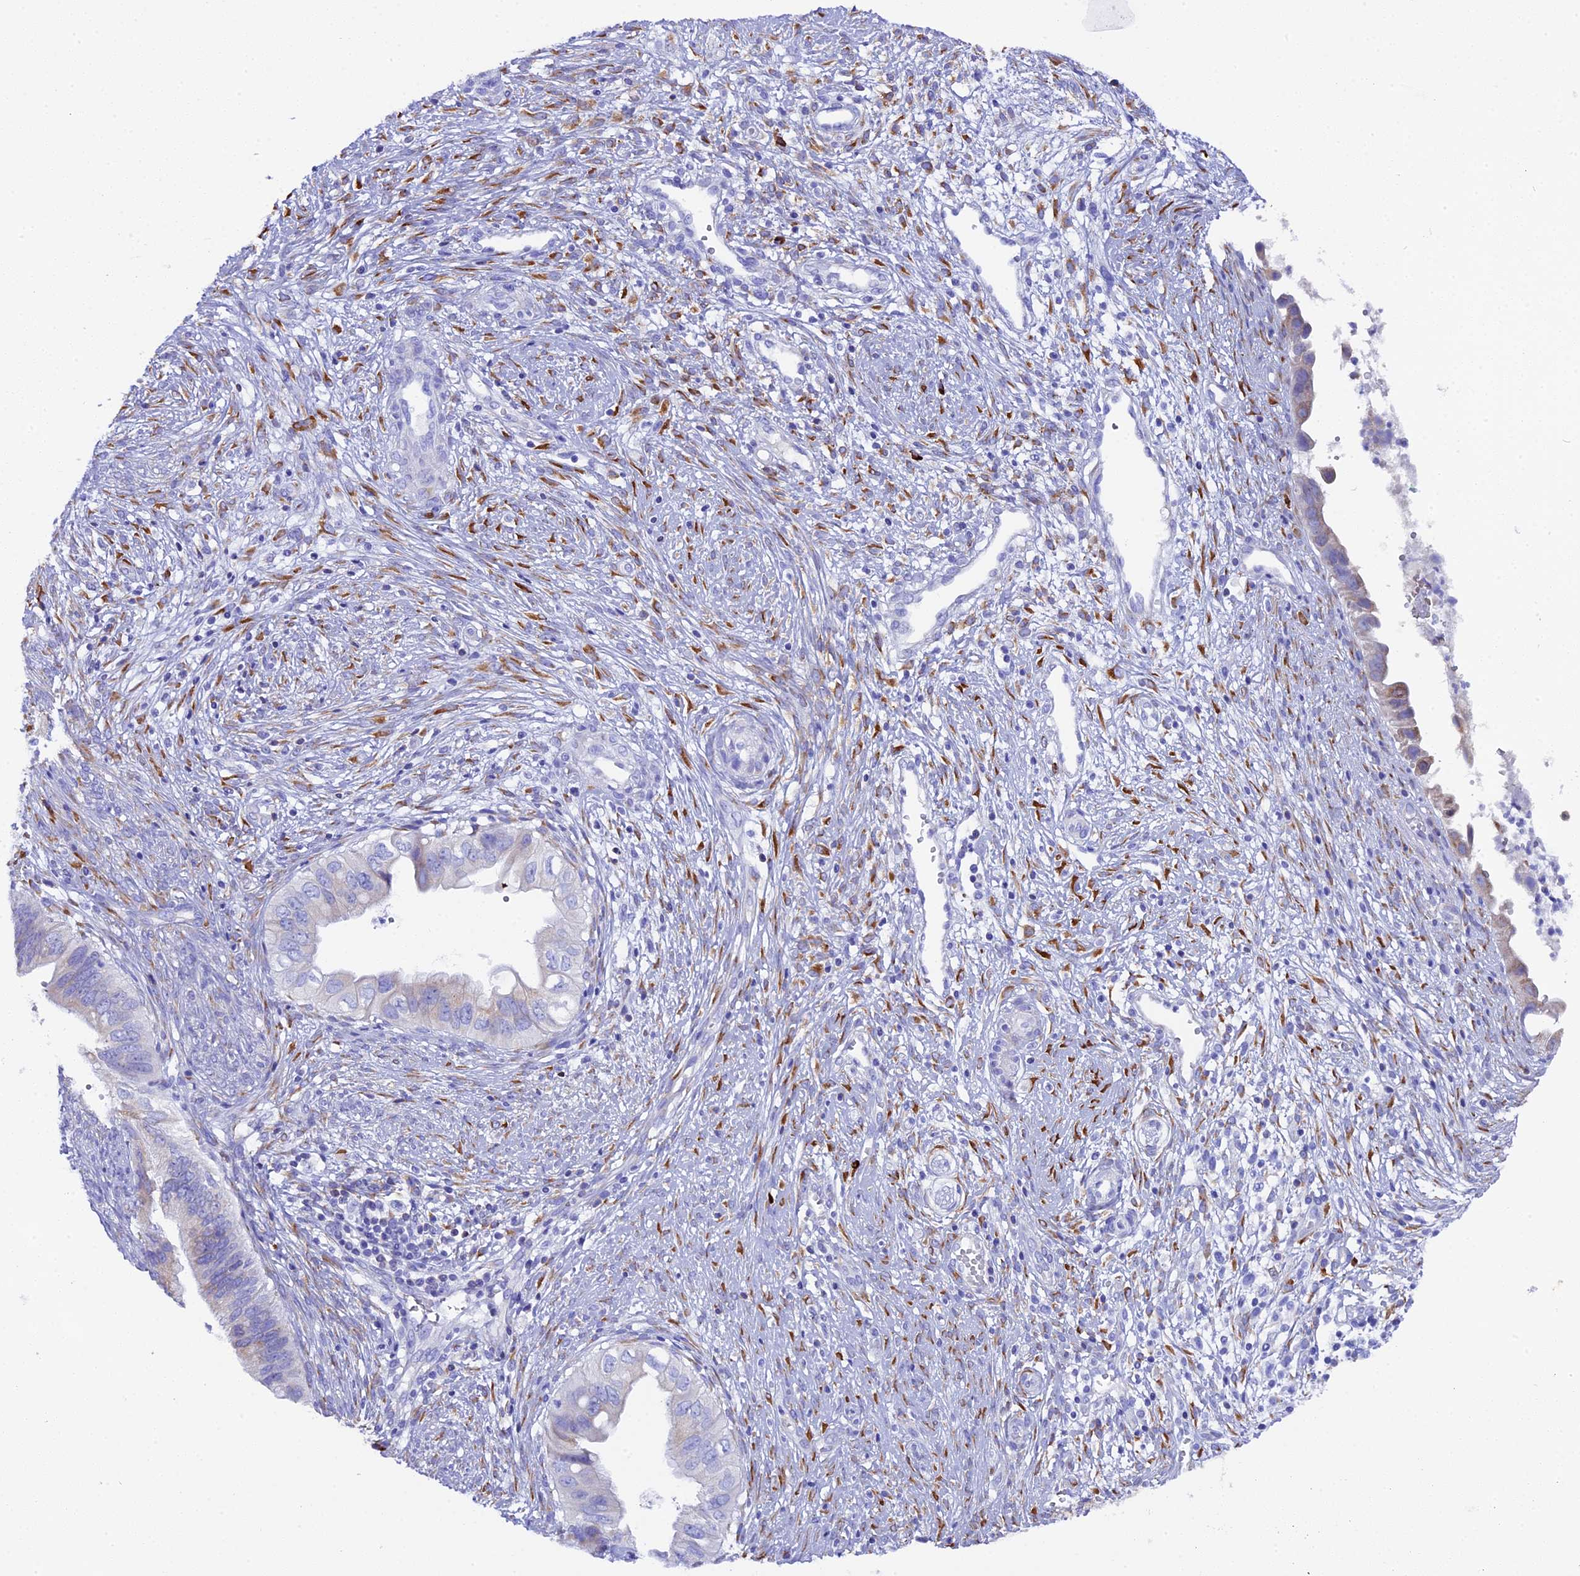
{"staining": {"intensity": "weak", "quantity": "<25%", "location": "cytoplasmic/membranous"}, "tissue": "cervical cancer", "cell_type": "Tumor cells", "image_type": "cancer", "snomed": [{"axis": "morphology", "description": "Adenocarcinoma, NOS"}, {"axis": "topography", "description": "Cervix"}], "caption": "Immunohistochemical staining of human adenocarcinoma (cervical) demonstrates no significant expression in tumor cells.", "gene": "FKBP11", "patient": {"sex": "female", "age": 42}}